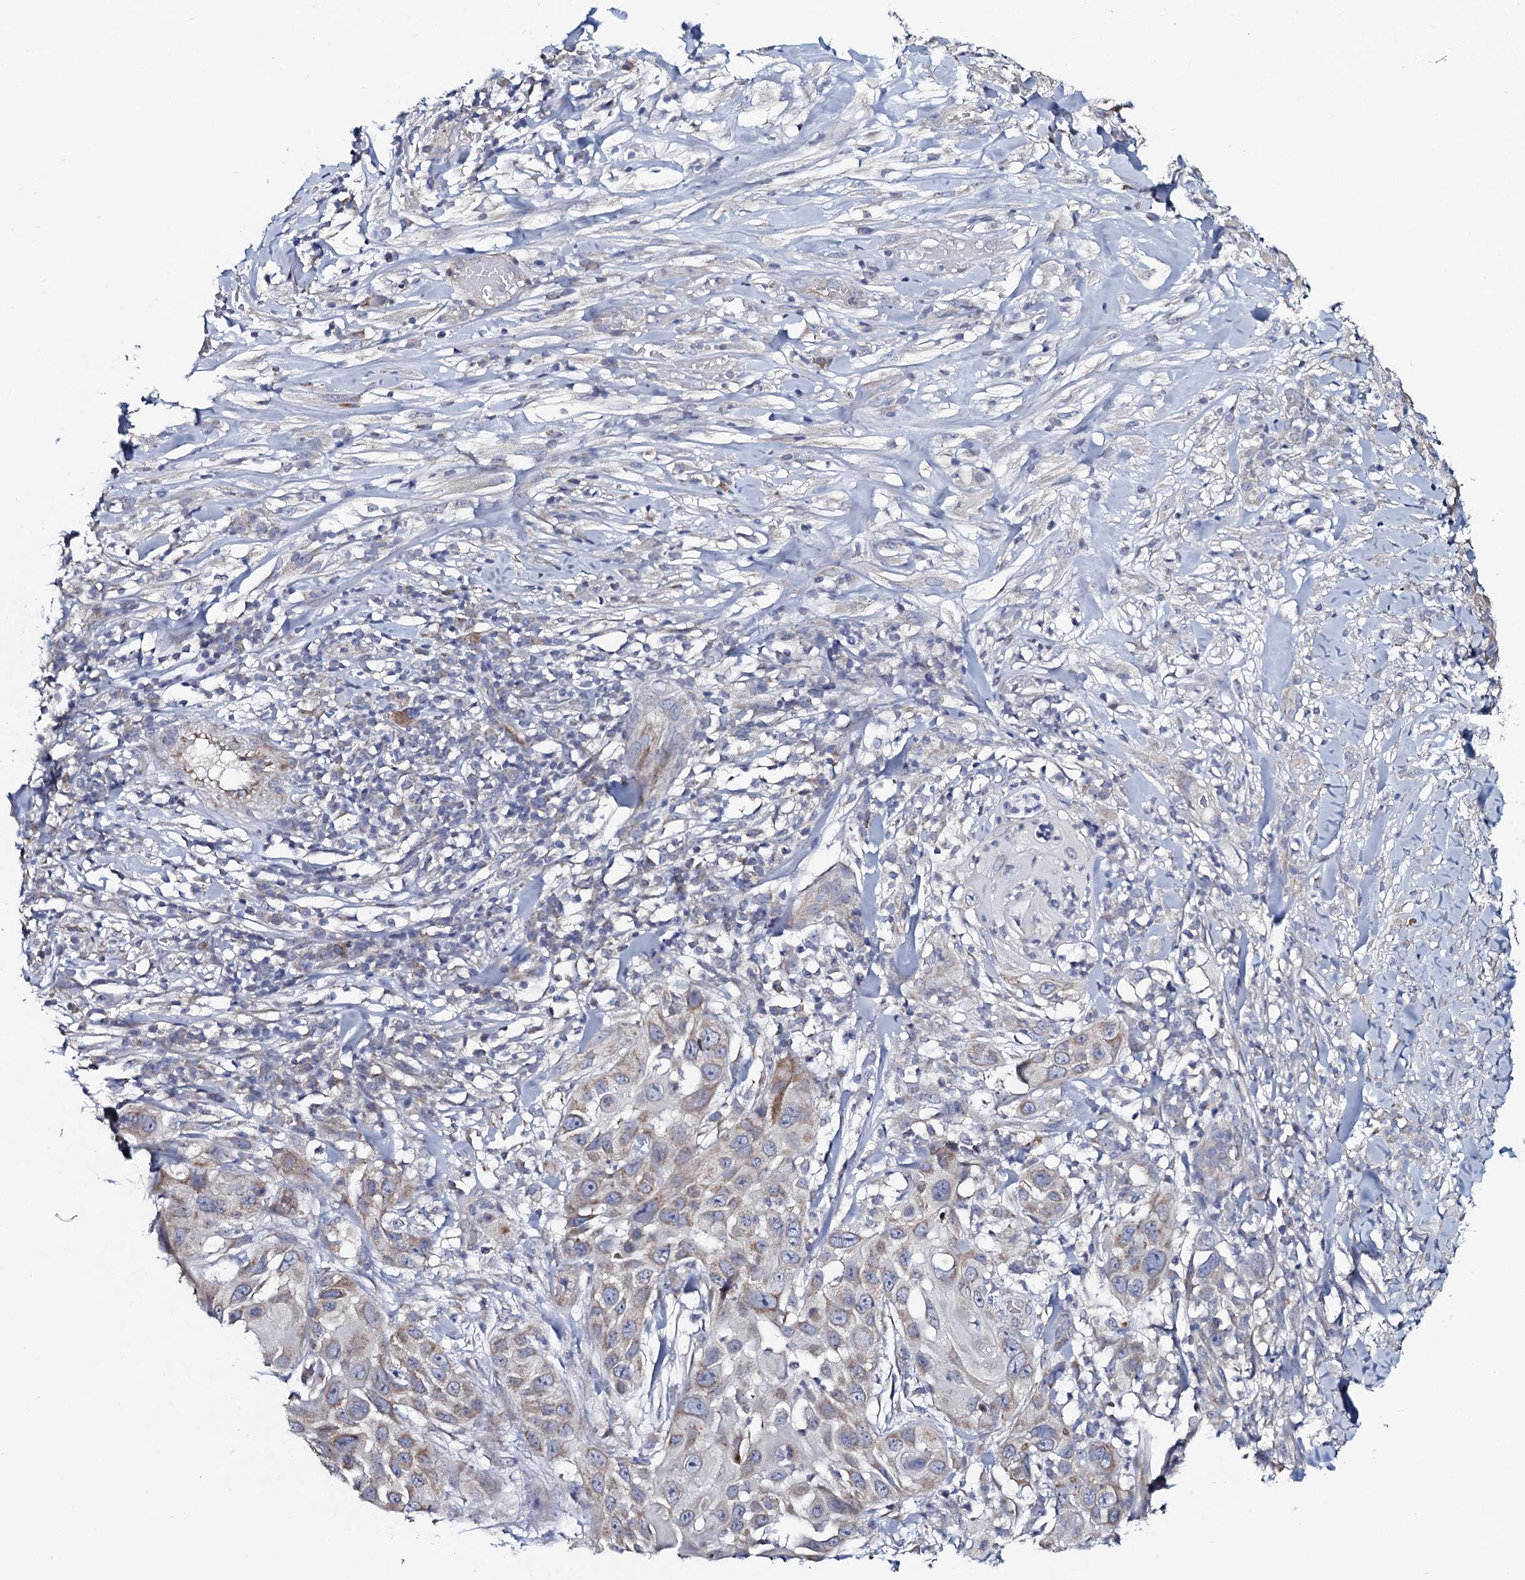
{"staining": {"intensity": "weak", "quantity": "<25%", "location": "cytoplasmic/membranous"}, "tissue": "skin cancer", "cell_type": "Tumor cells", "image_type": "cancer", "snomed": [{"axis": "morphology", "description": "Squamous cell carcinoma, NOS"}, {"axis": "topography", "description": "Skin"}], "caption": "Tumor cells show no significant positivity in squamous cell carcinoma (skin).", "gene": "KCTD4", "patient": {"sex": "female", "age": 44}}